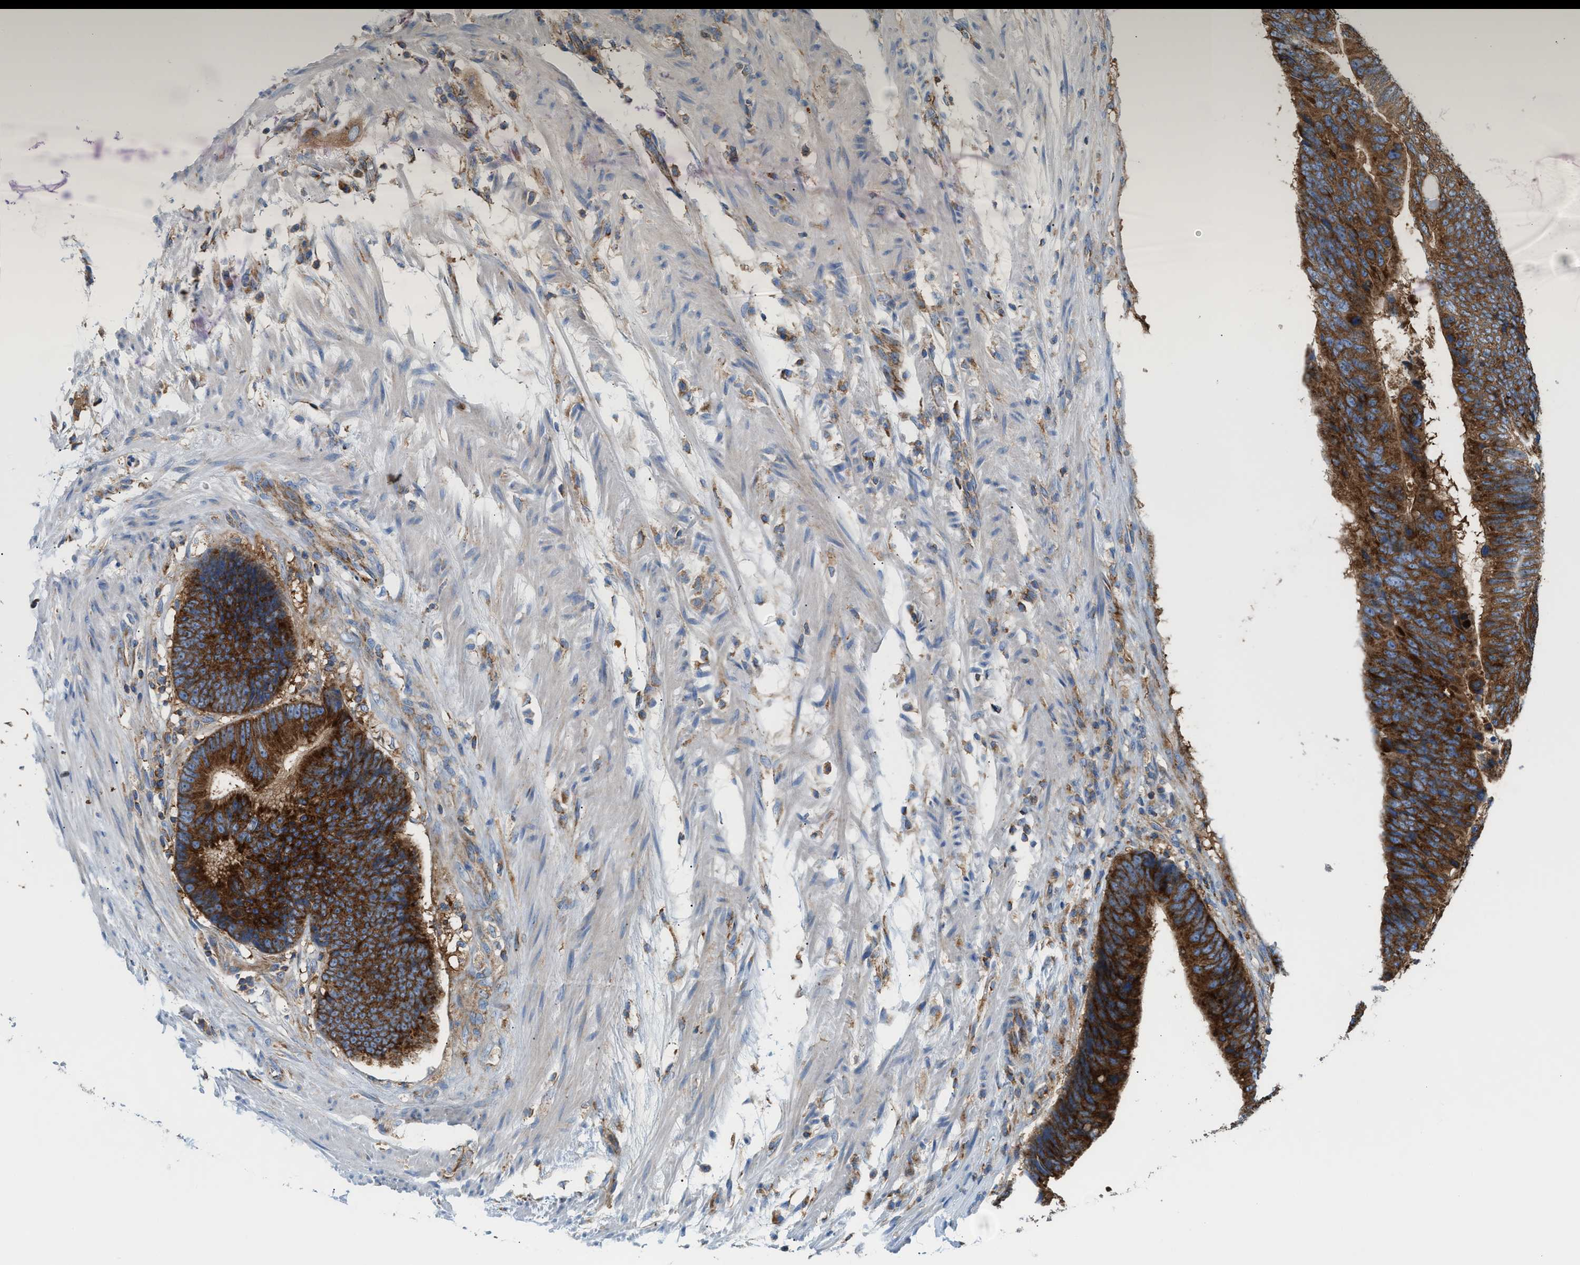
{"staining": {"intensity": "strong", "quantity": ">75%", "location": "cytoplasmic/membranous"}, "tissue": "colorectal cancer", "cell_type": "Tumor cells", "image_type": "cancer", "snomed": [{"axis": "morphology", "description": "Adenocarcinoma, NOS"}, {"axis": "topography", "description": "Colon"}], "caption": "Colorectal cancer stained with a protein marker shows strong staining in tumor cells.", "gene": "TBC1D15", "patient": {"sex": "male", "age": 56}}